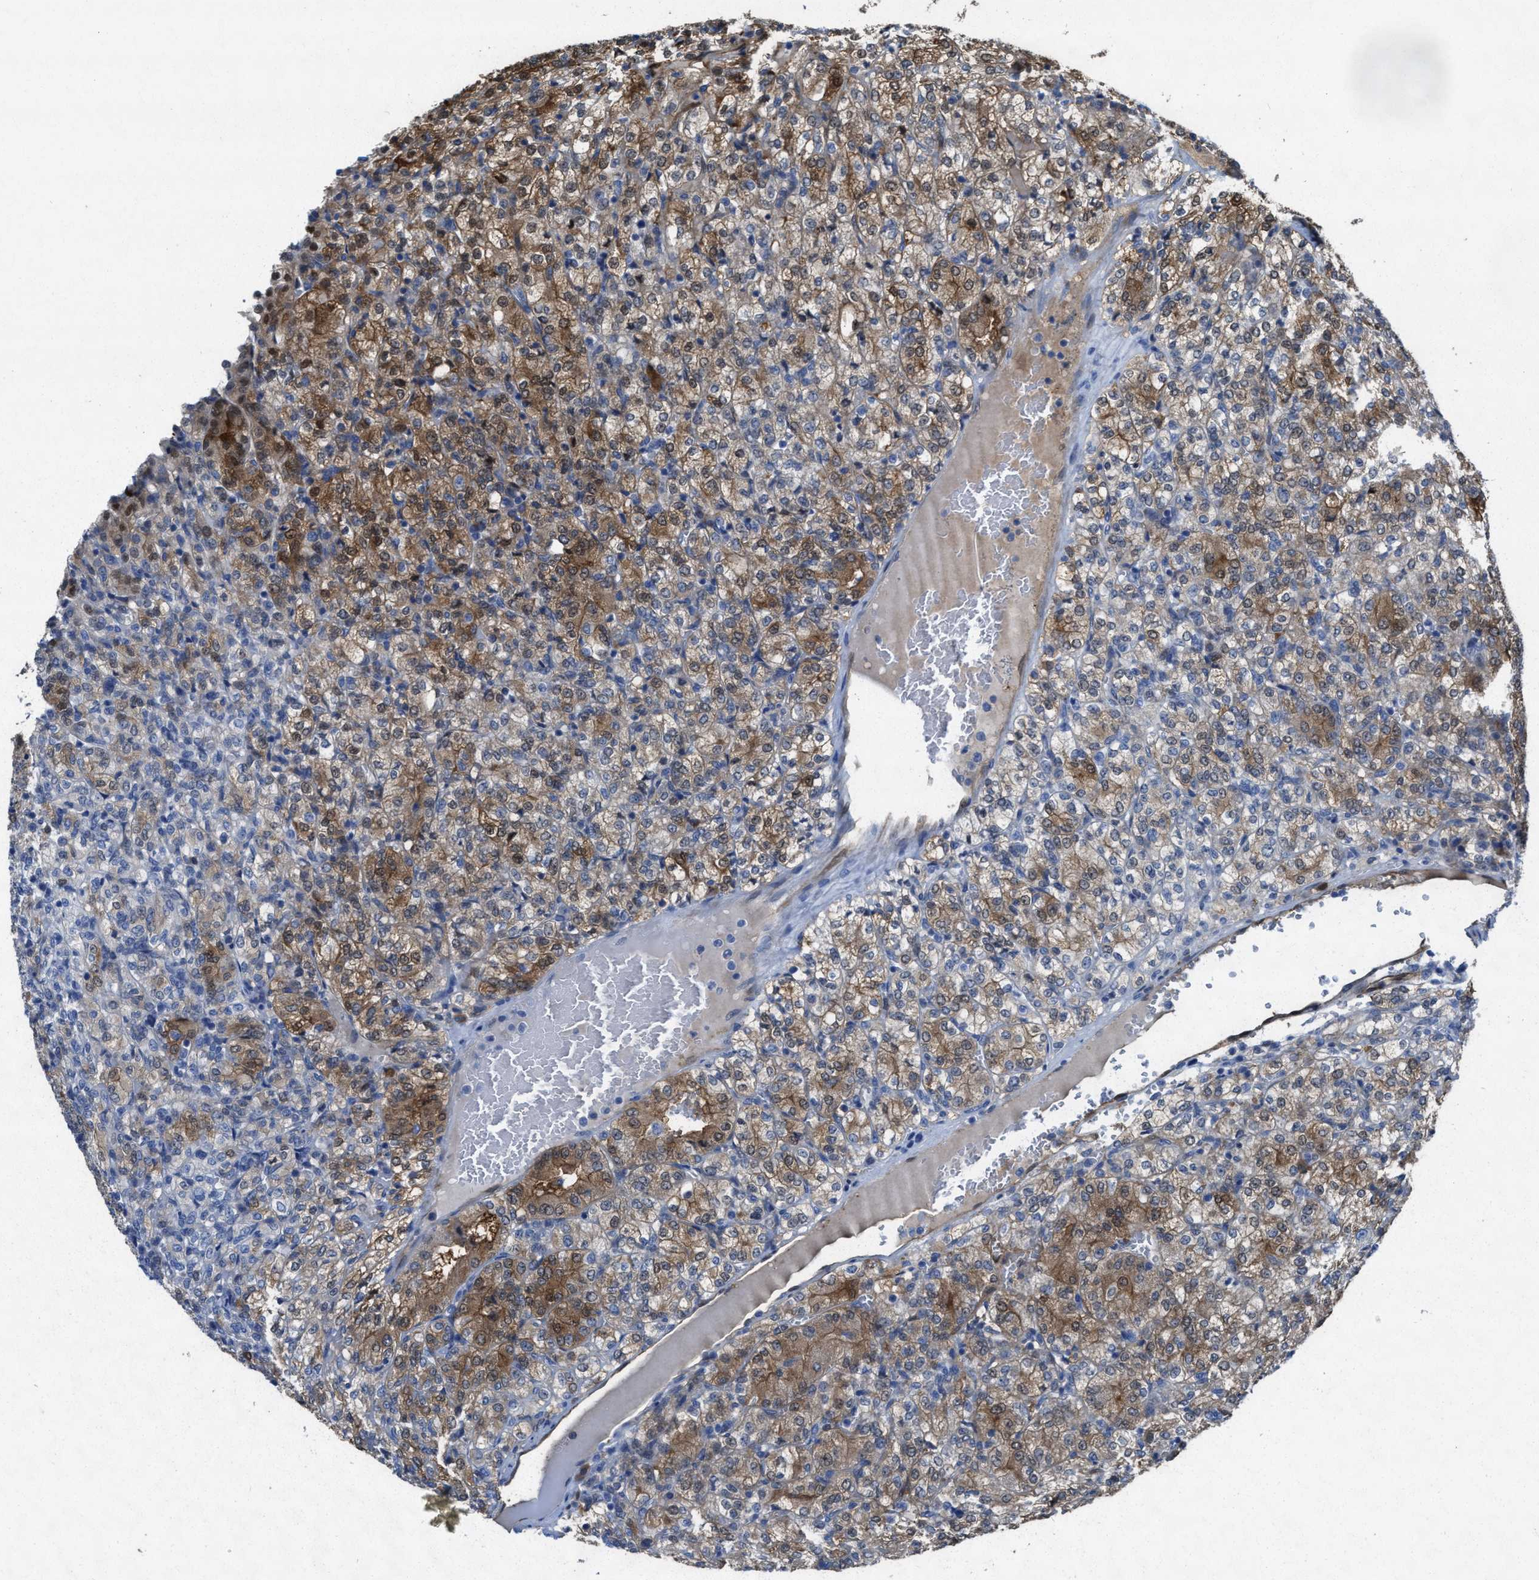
{"staining": {"intensity": "moderate", "quantity": "25%-75%", "location": "cytoplasmic/membranous"}, "tissue": "renal cancer", "cell_type": "Tumor cells", "image_type": "cancer", "snomed": [{"axis": "morphology", "description": "Adenocarcinoma, NOS"}, {"axis": "topography", "description": "Kidney"}], "caption": "High-magnification brightfield microscopy of renal cancer (adenocarcinoma) stained with DAB (brown) and counterstained with hematoxylin (blue). tumor cells exhibit moderate cytoplasmic/membranous expression is seen in approximately25%-75% of cells. The staining is performed using DAB brown chromogen to label protein expression. The nuclei are counter-stained blue using hematoxylin.", "gene": "ASS1", "patient": {"sex": "male", "age": 77}}